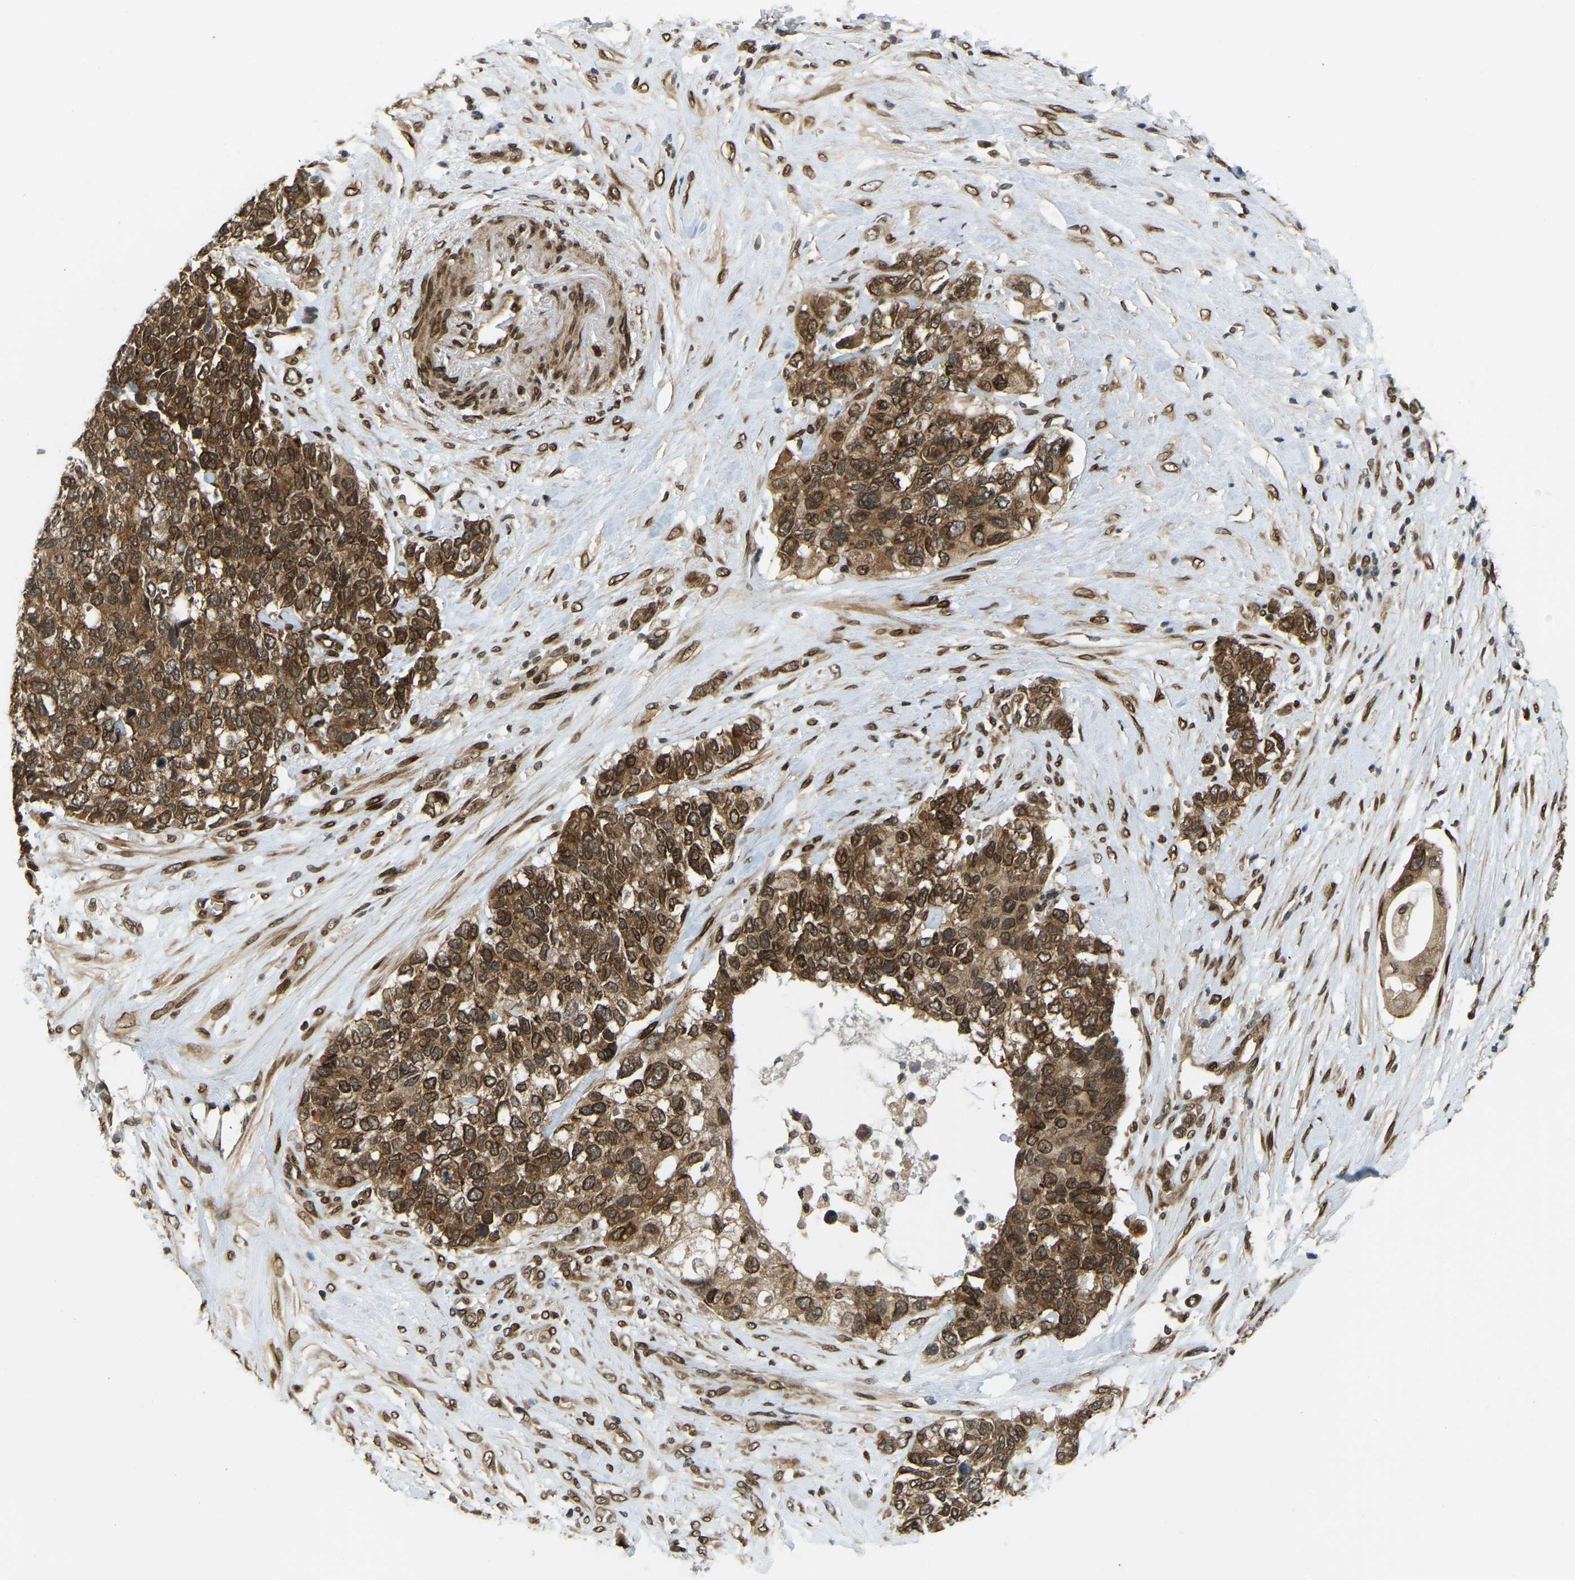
{"staining": {"intensity": "moderate", "quantity": ">75%", "location": "cytoplasmic/membranous,nuclear"}, "tissue": "pancreatic cancer", "cell_type": "Tumor cells", "image_type": "cancer", "snomed": [{"axis": "morphology", "description": "Adenocarcinoma, NOS"}, {"axis": "topography", "description": "Pancreas"}], "caption": "Human pancreatic cancer stained with a brown dye demonstrates moderate cytoplasmic/membranous and nuclear positive positivity in about >75% of tumor cells.", "gene": "SYNE1", "patient": {"sex": "female", "age": 56}}